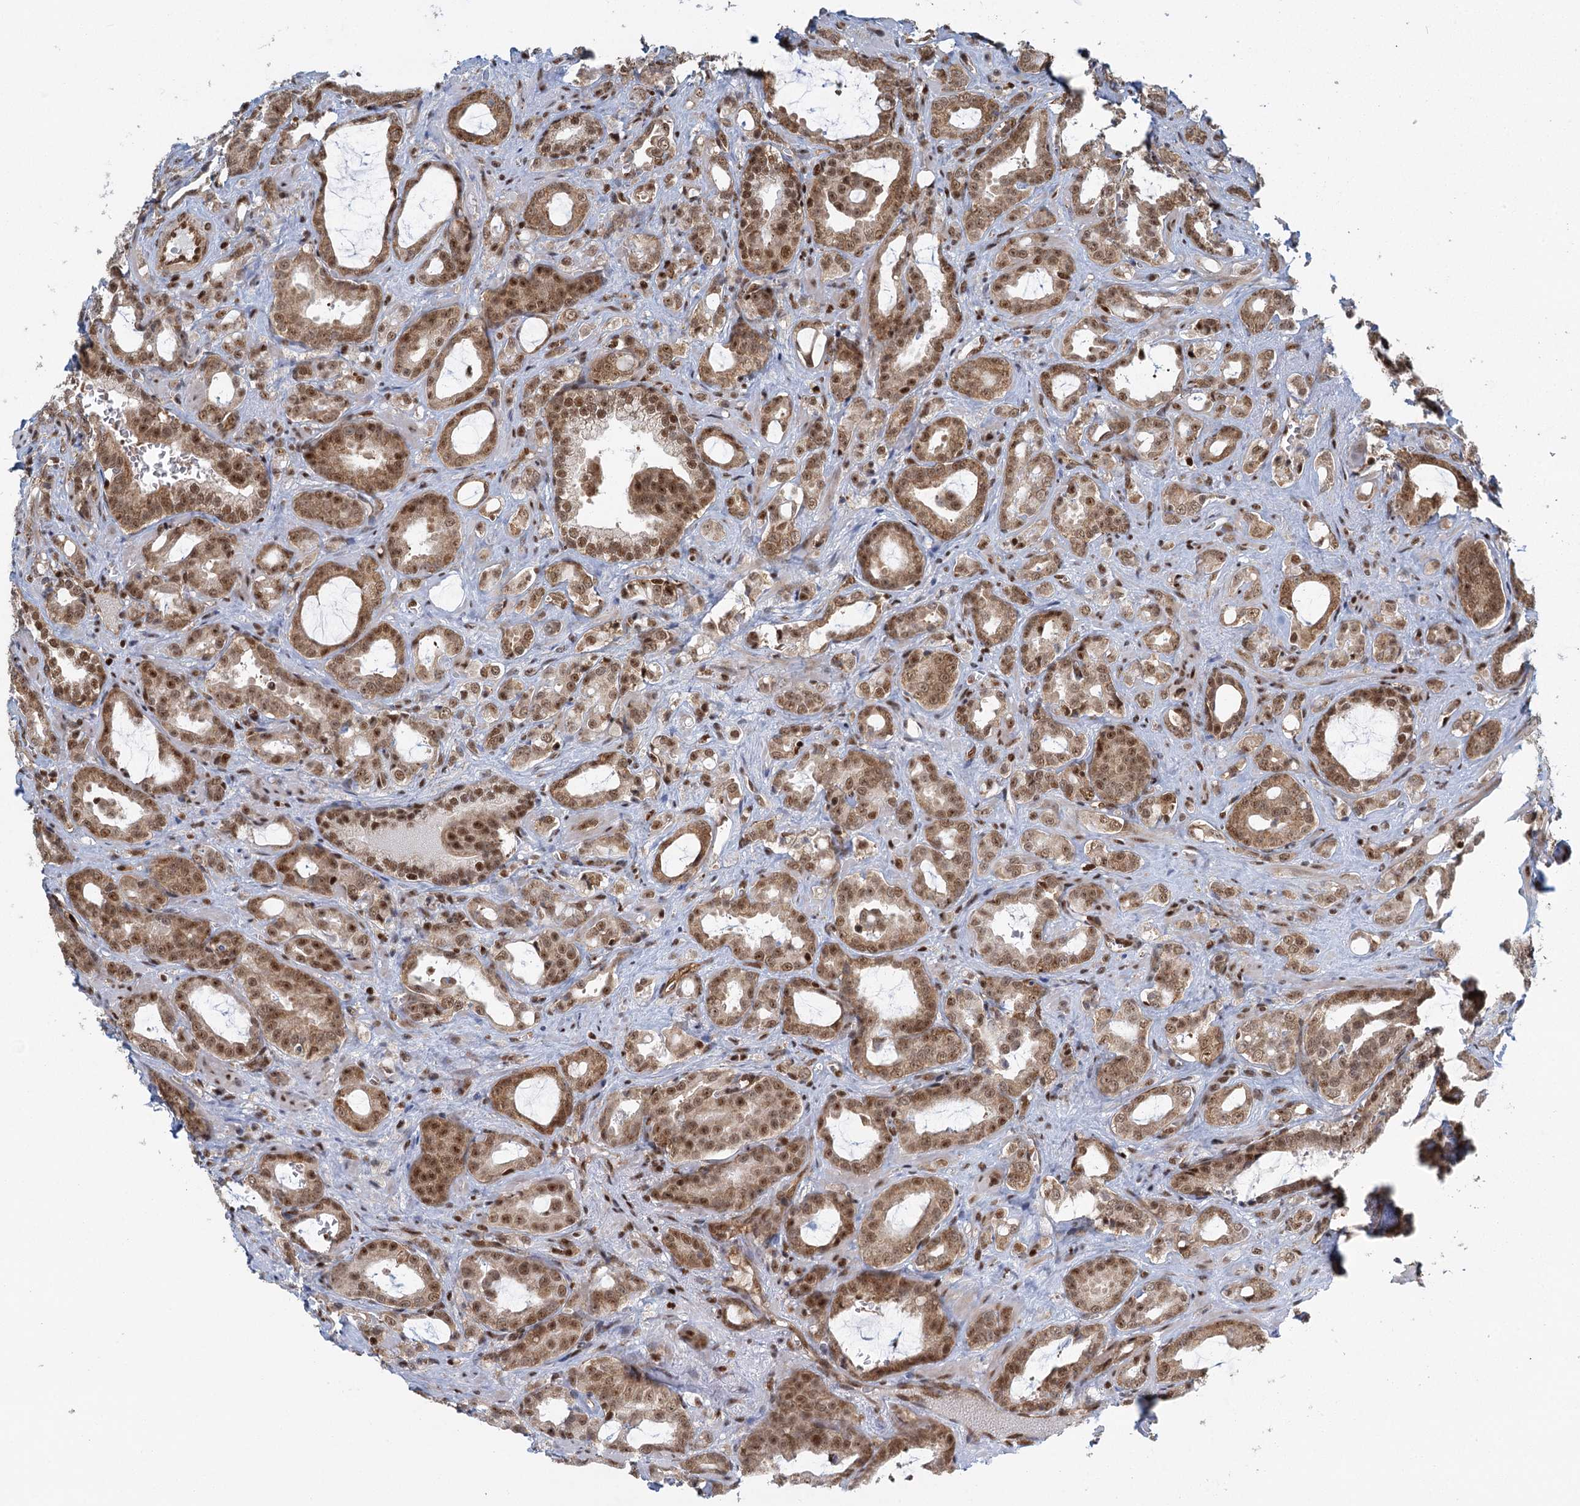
{"staining": {"intensity": "moderate", "quantity": ">75%", "location": "cytoplasmic/membranous,nuclear"}, "tissue": "prostate cancer", "cell_type": "Tumor cells", "image_type": "cancer", "snomed": [{"axis": "morphology", "description": "Adenocarcinoma, High grade"}, {"axis": "topography", "description": "Prostate"}], "caption": "Prostate cancer (high-grade adenocarcinoma) stained for a protein demonstrates moderate cytoplasmic/membranous and nuclear positivity in tumor cells.", "gene": "GPATCH11", "patient": {"sex": "male", "age": 72}}